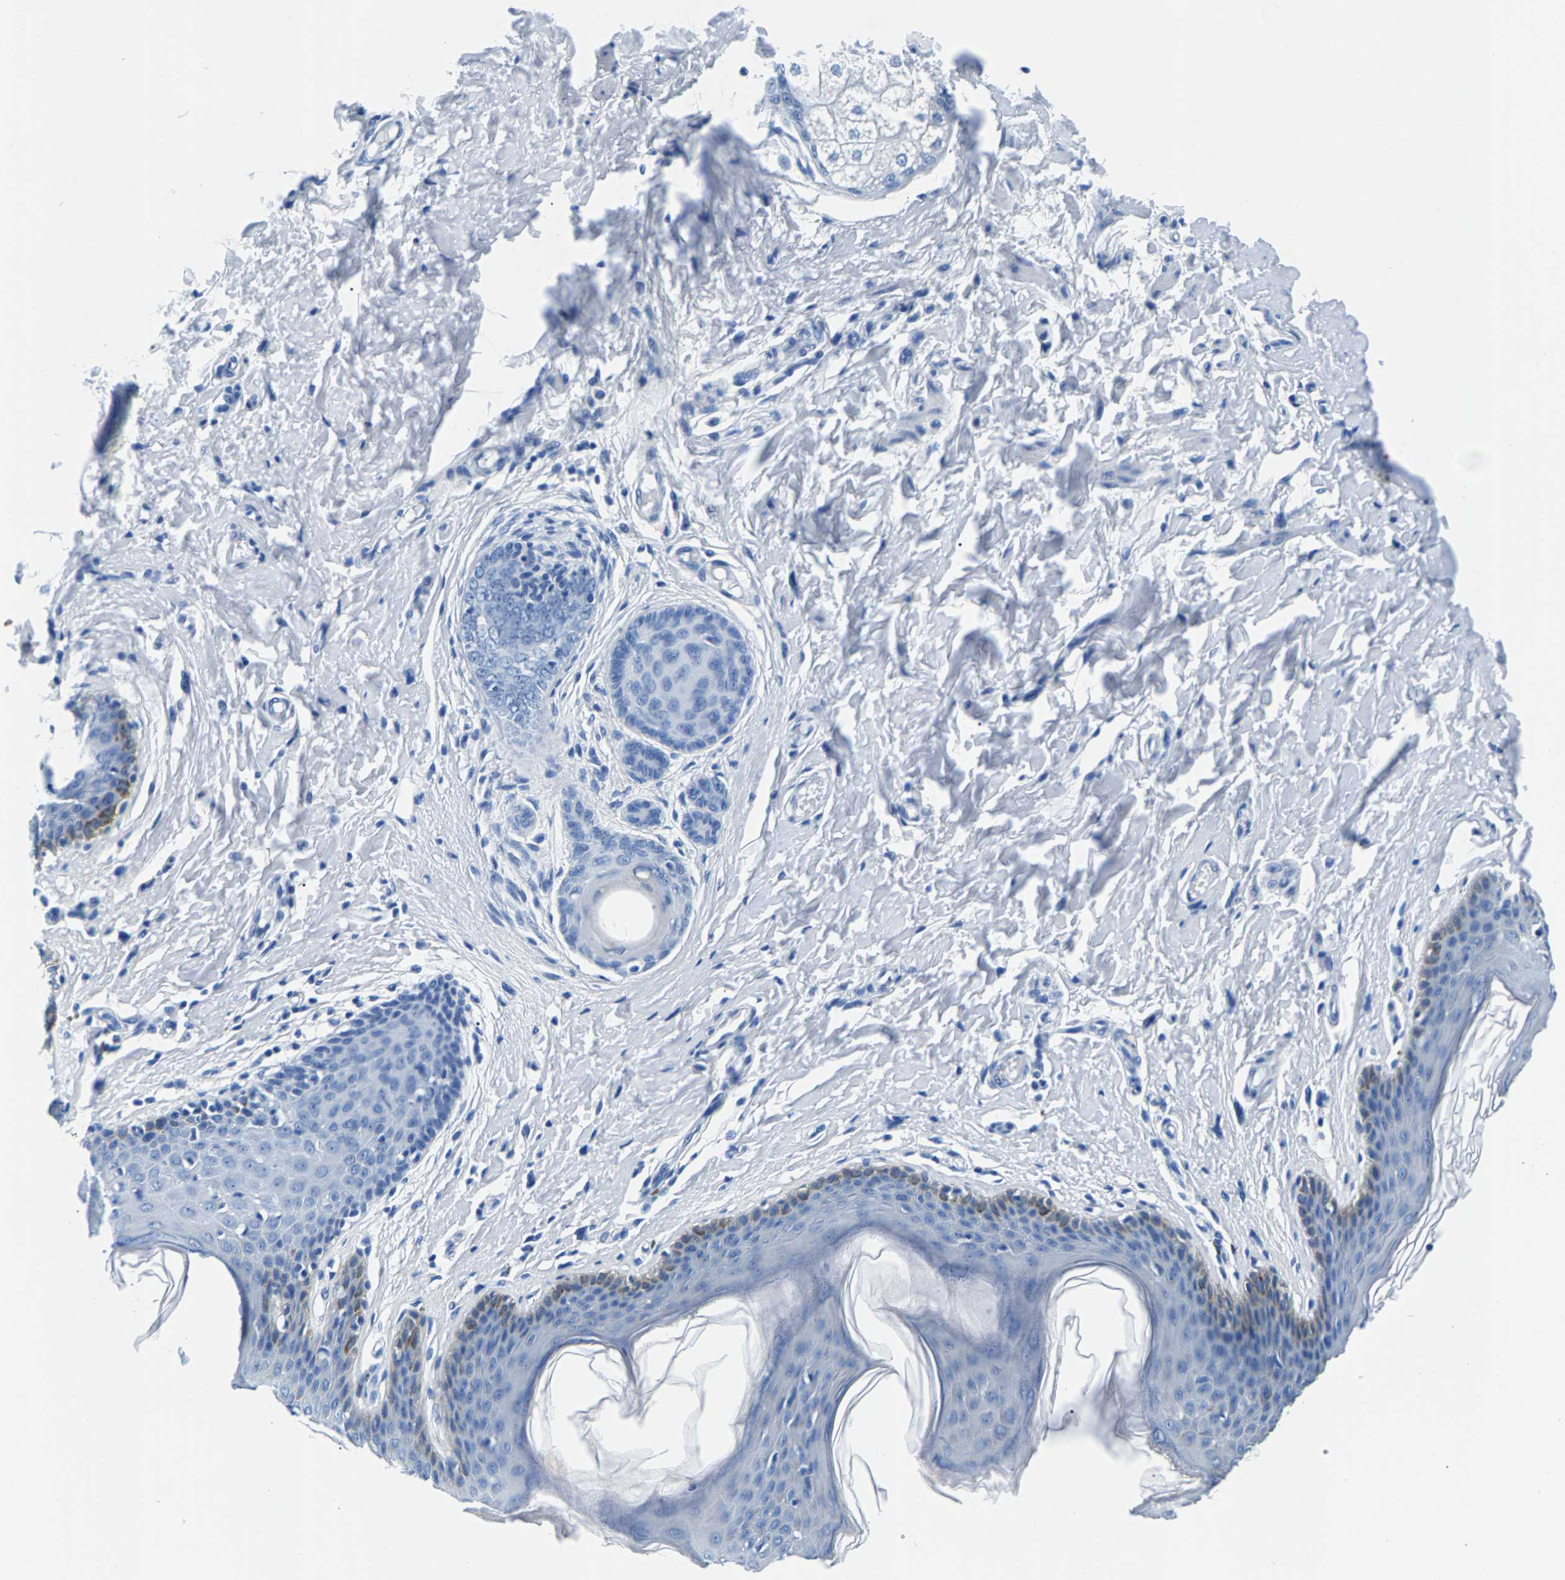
{"staining": {"intensity": "moderate", "quantity": "<25%", "location": "cytoplasmic/membranous"}, "tissue": "skin", "cell_type": "Epidermal cells", "image_type": "normal", "snomed": [{"axis": "morphology", "description": "Normal tissue, NOS"}, {"axis": "topography", "description": "Vulva"}], "caption": "This photomicrograph shows IHC staining of normal skin, with low moderate cytoplasmic/membranous expression in about <25% of epidermal cells.", "gene": "CPS1", "patient": {"sex": "female", "age": 66}}